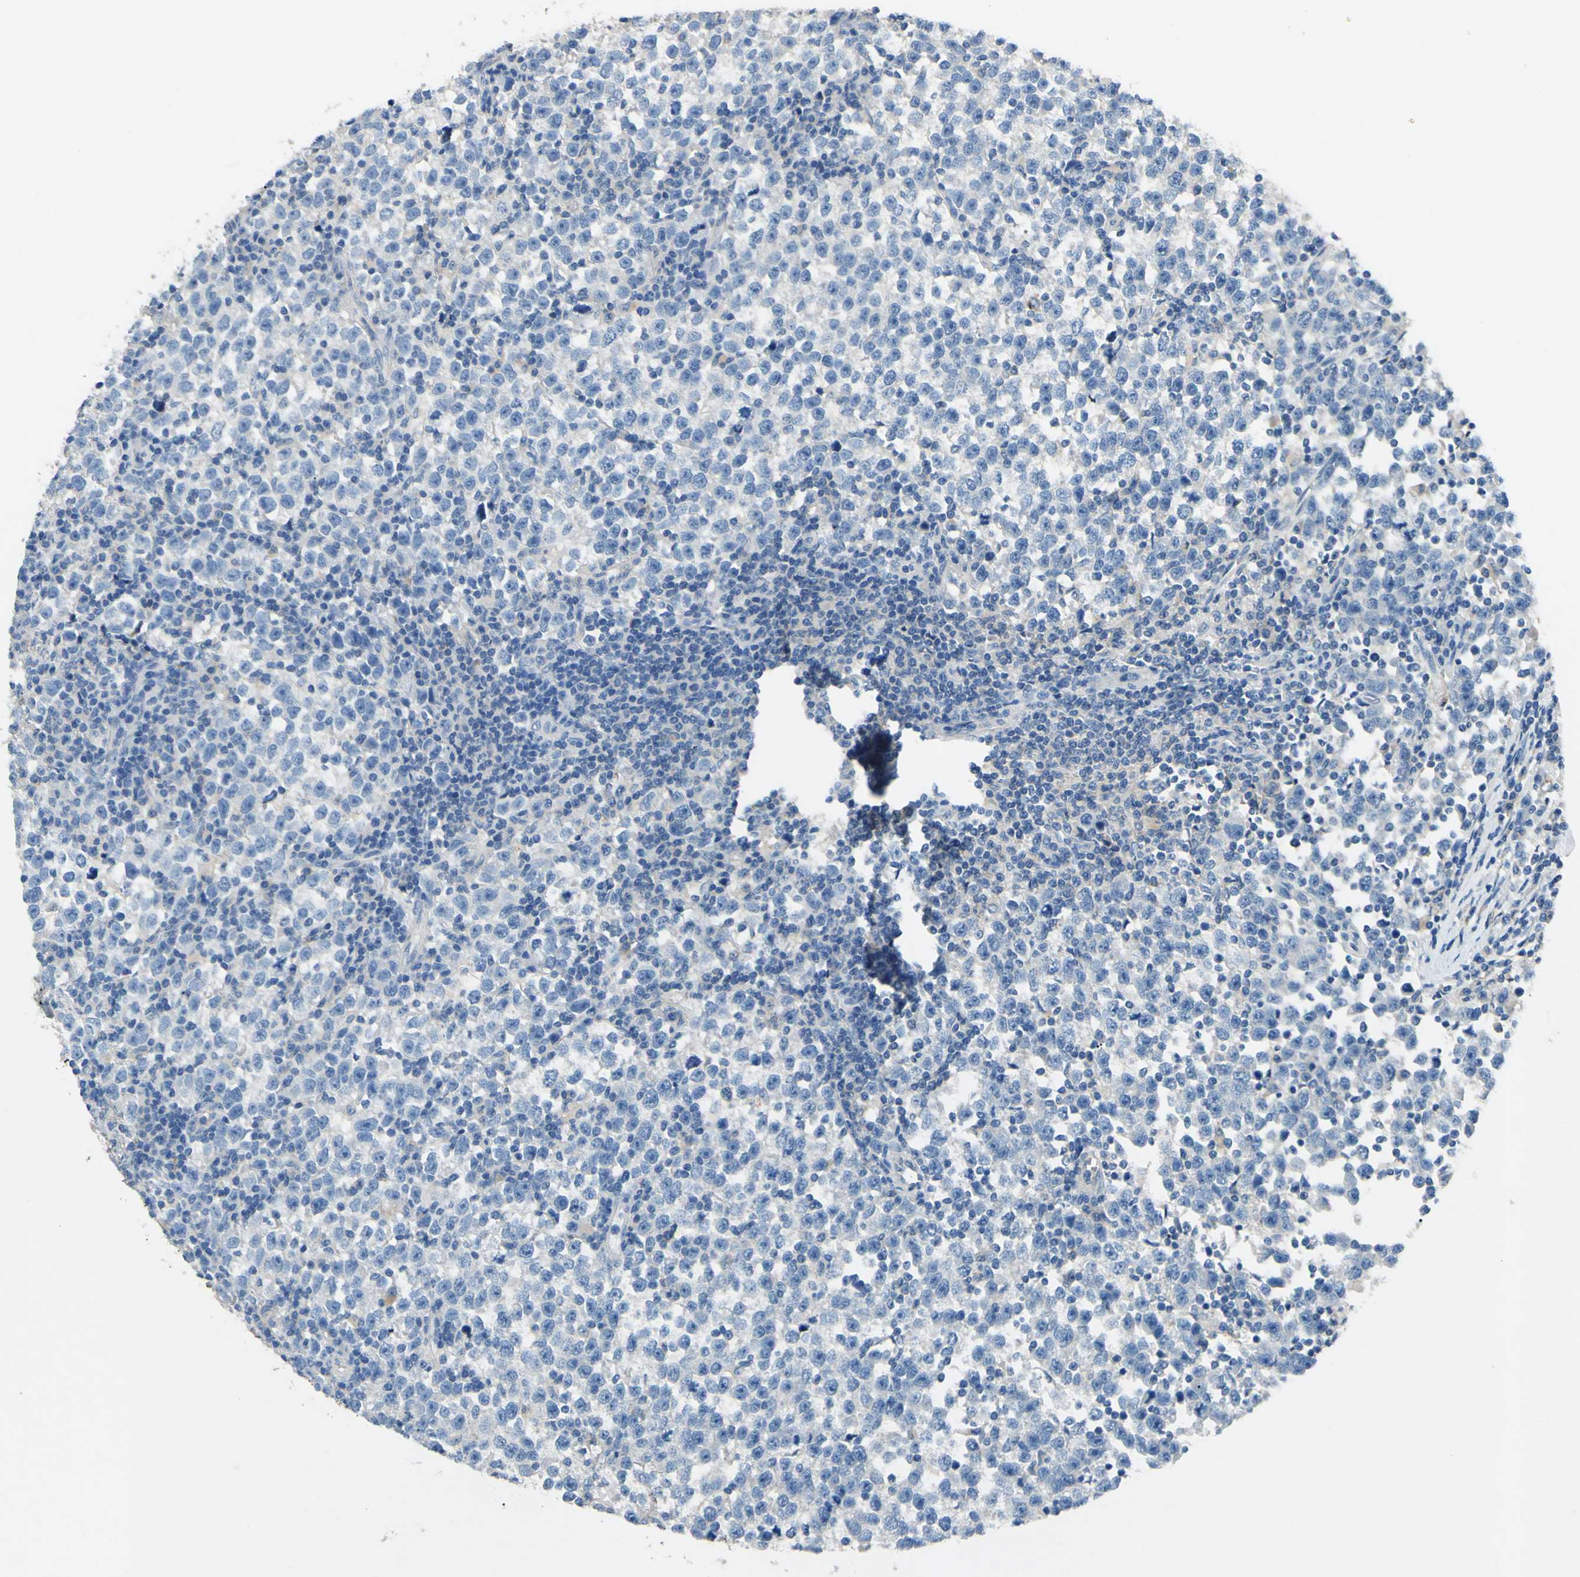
{"staining": {"intensity": "negative", "quantity": "none", "location": "none"}, "tissue": "testis cancer", "cell_type": "Tumor cells", "image_type": "cancer", "snomed": [{"axis": "morphology", "description": "Seminoma, NOS"}, {"axis": "topography", "description": "Testis"}], "caption": "This is an immunohistochemistry micrograph of human seminoma (testis). There is no staining in tumor cells.", "gene": "CDH10", "patient": {"sex": "male", "age": 43}}